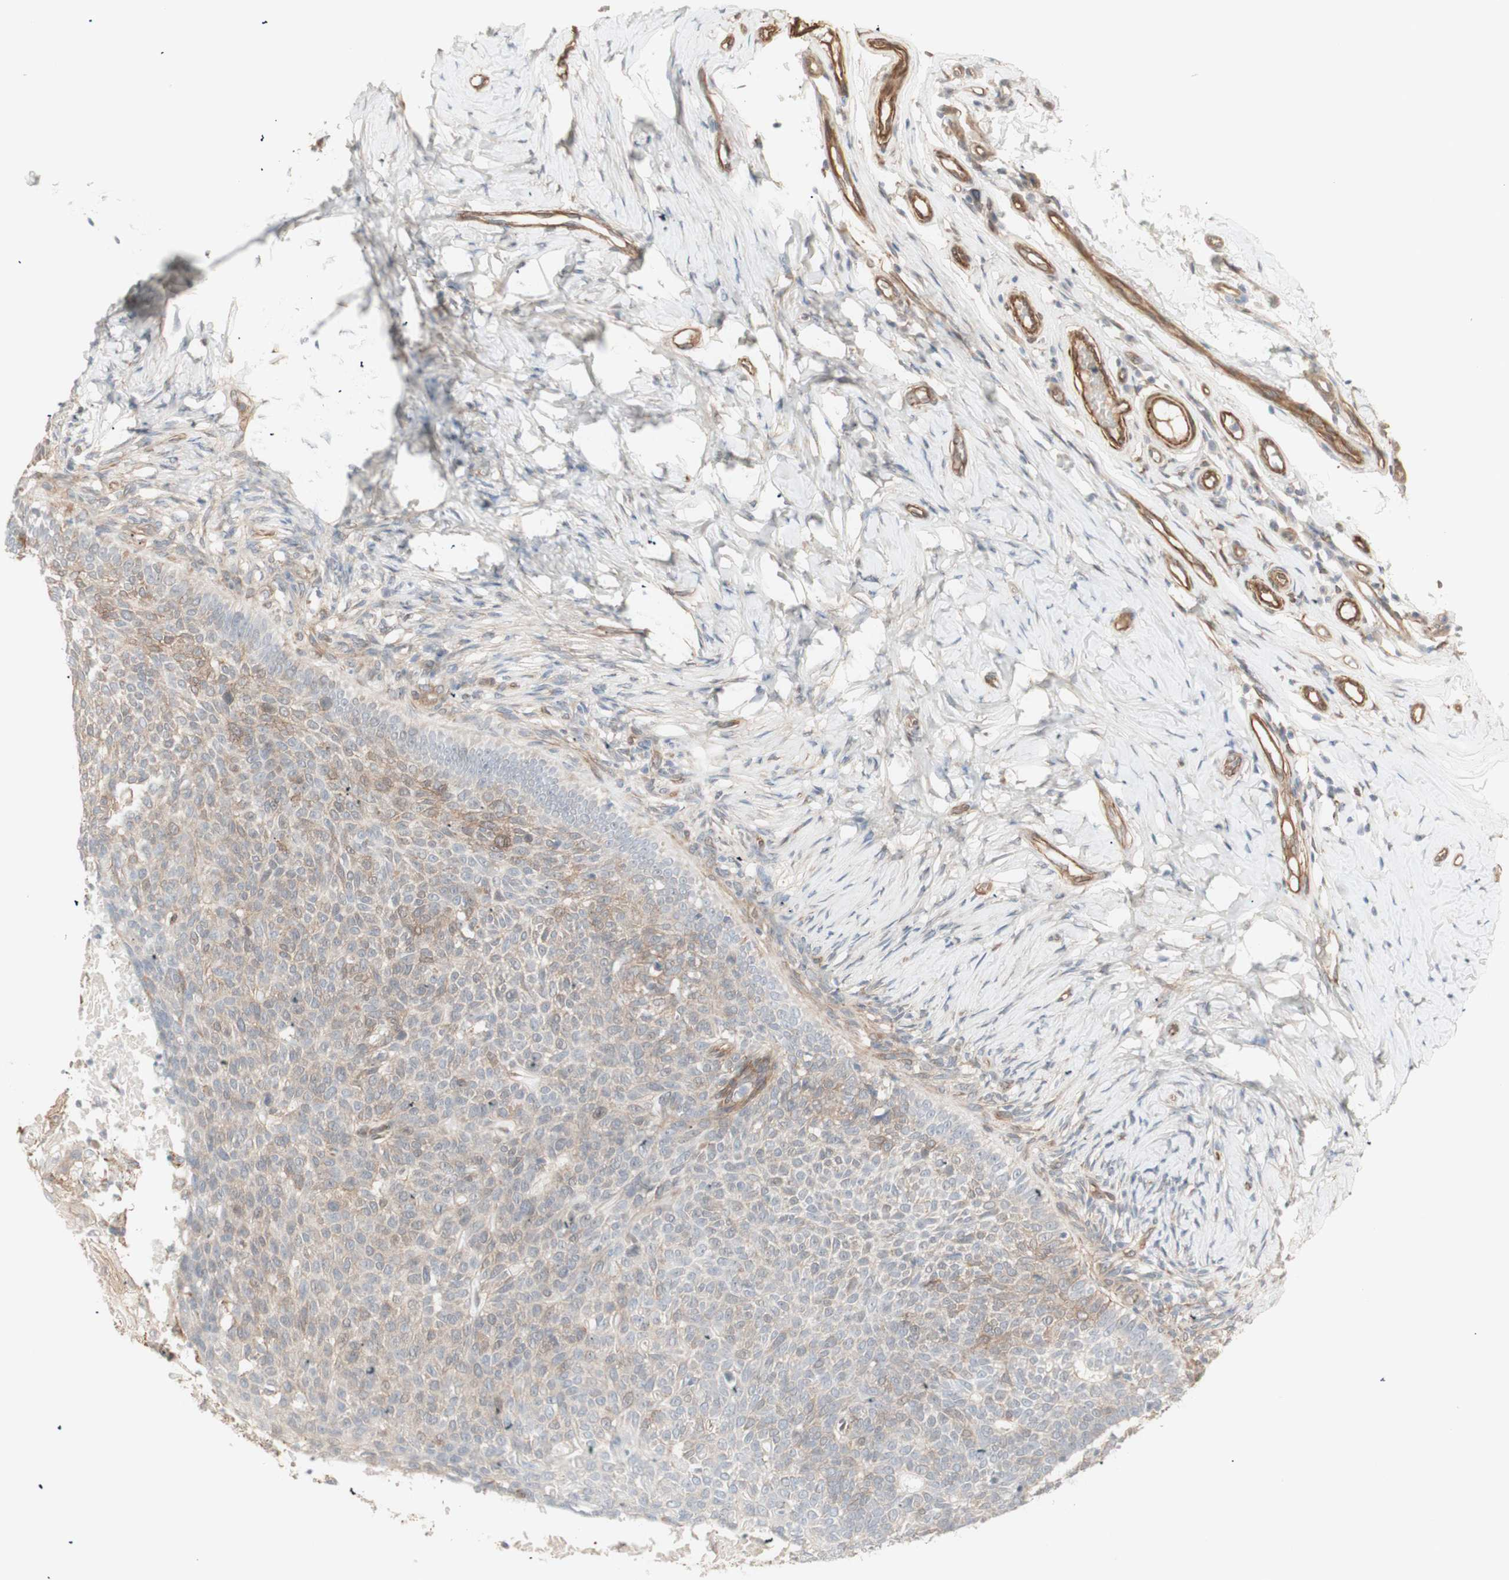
{"staining": {"intensity": "weak", "quantity": ">75%", "location": "cytoplasmic/membranous"}, "tissue": "skin cancer", "cell_type": "Tumor cells", "image_type": "cancer", "snomed": [{"axis": "morphology", "description": "Normal tissue, NOS"}, {"axis": "morphology", "description": "Basal cell carcinoma"}, {"axis": "topography", "description": "Skin"}], "caption": "Human skin cancer (basal cell carcinoma) stained with a protein marker shows weak staining in tumor cells.", "gene": "CNN3", "patient": {"sex": "male", "age": 87}}